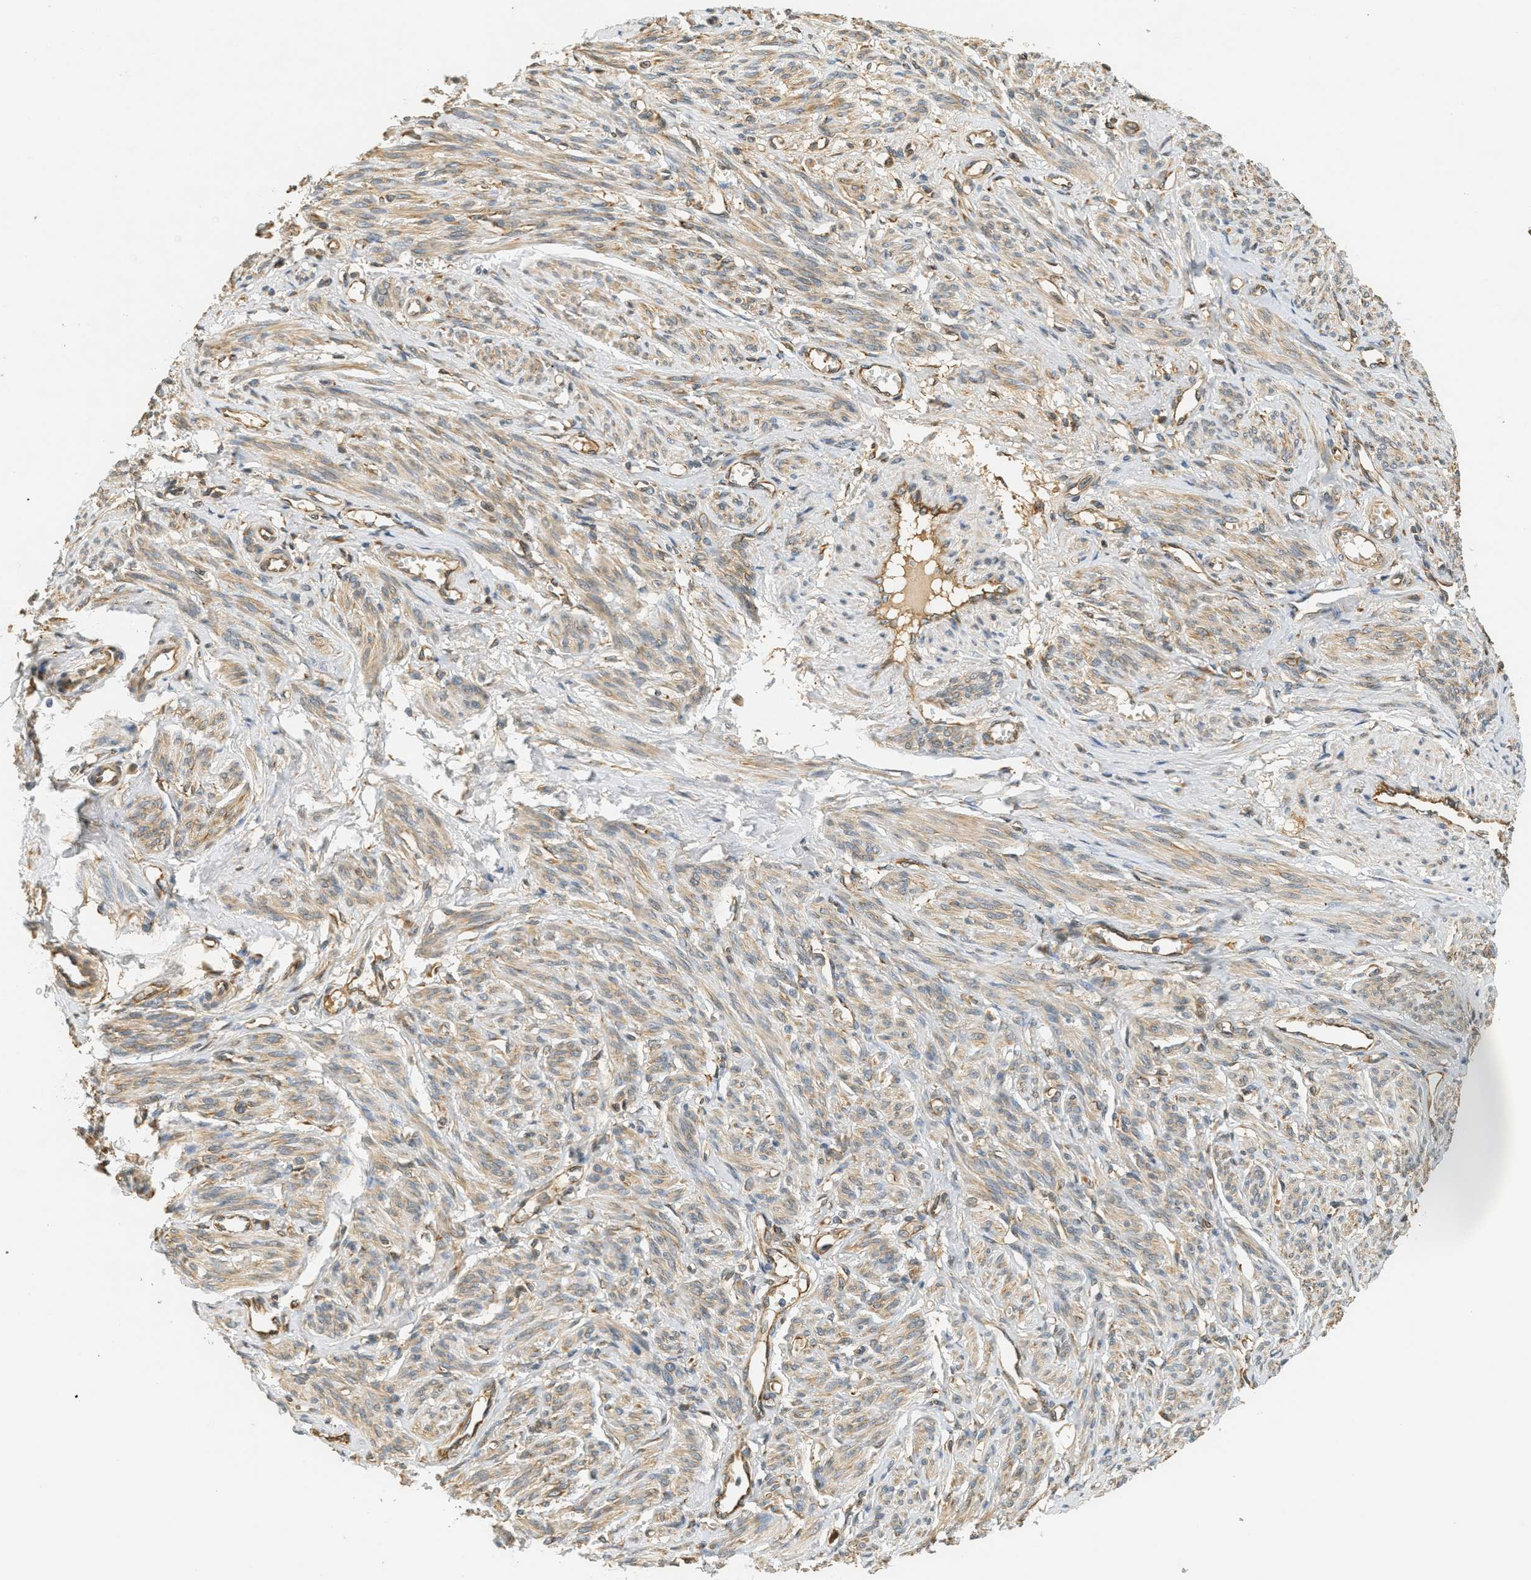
{"staining": {"intensity": "moderate", "quantity": "25%-75%", "location": "cytoplasmic/membranous"}, "tissue": "smooth muscle", "cell_type": "Smooth muscle cells", "image_type": "normal", "snomed": [{"axis": "morphology", "description": "Normal tissue, NOS"}, {"axis": "topography", "description": "Smooth muscle"}], "caption": "Immunohistochemical staining of unremarkable human smooth muscle demonstrates medium levels of moderate cytoplasmic/membranous expression in about 25%-75% of smooth muscle cells.", "gene": "PDK1", "patient": {"sex": "female", "age": 65}}